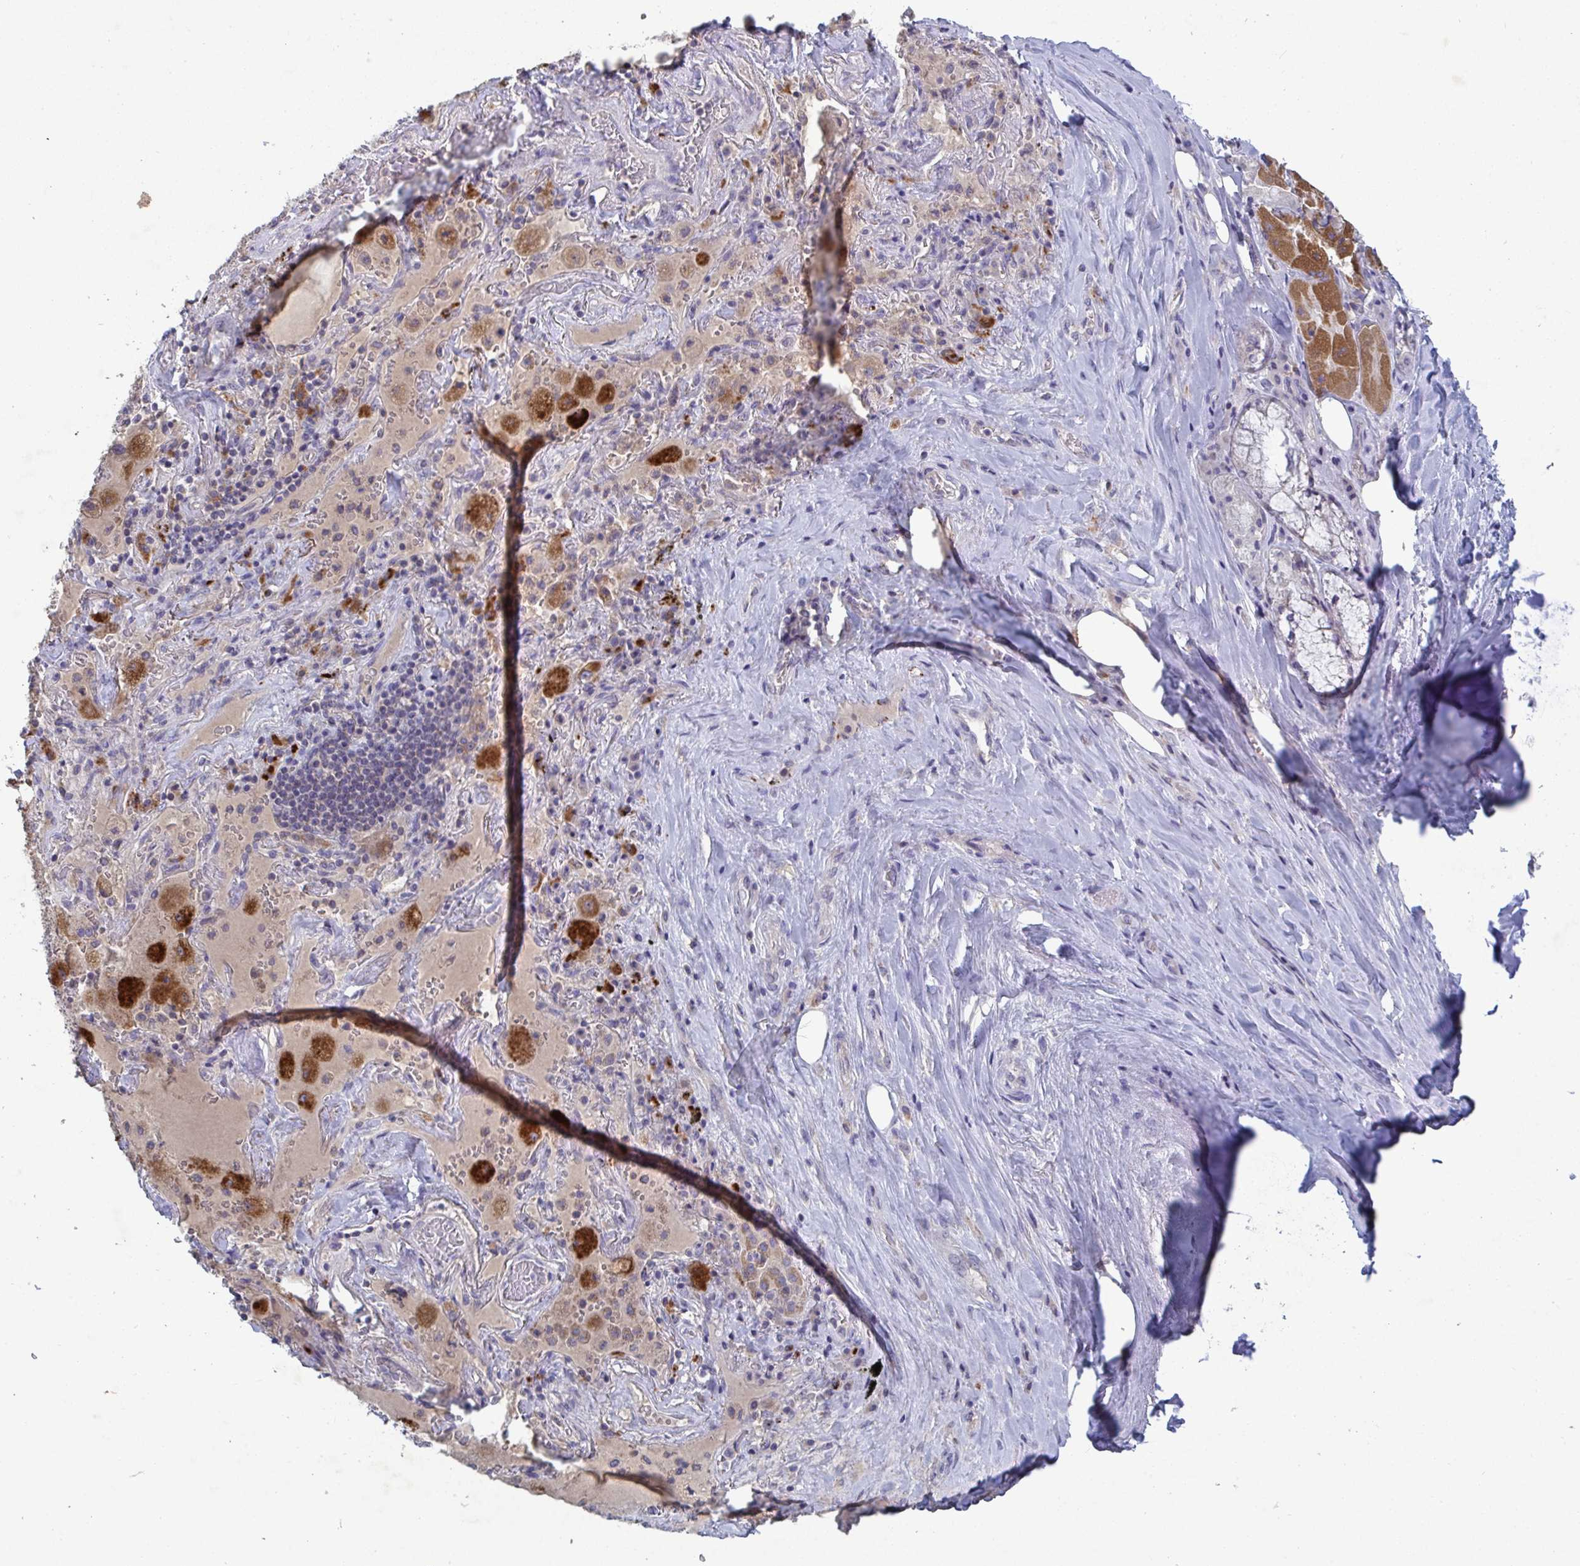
{"staining": {"intensity": "negative", "quantity": "none", "location": "none"}, "tissue": "adipose tissue", "cell_type": "Adipocytes", "image_type": "normal", "snomed": [{"axis": "morphology", "description": "Normal tissue, NOS"}, {"axis": "topography", "description": "Cartilage tissue"}, {"axis": "topography", "description": "Bronchus"}], "caption": "Micrograph shows no significant protein expression in adipocytes of normal adipose tissue. The staining was performed using DAB (3,3'-diaminobenzidine) to visualize the protein expression in brown, while the nuclei were stained in blue with hematoxylin (Magnification: 20x).", "gene": "GALNT13", "patient": {"sex": "male", "age": 64}}